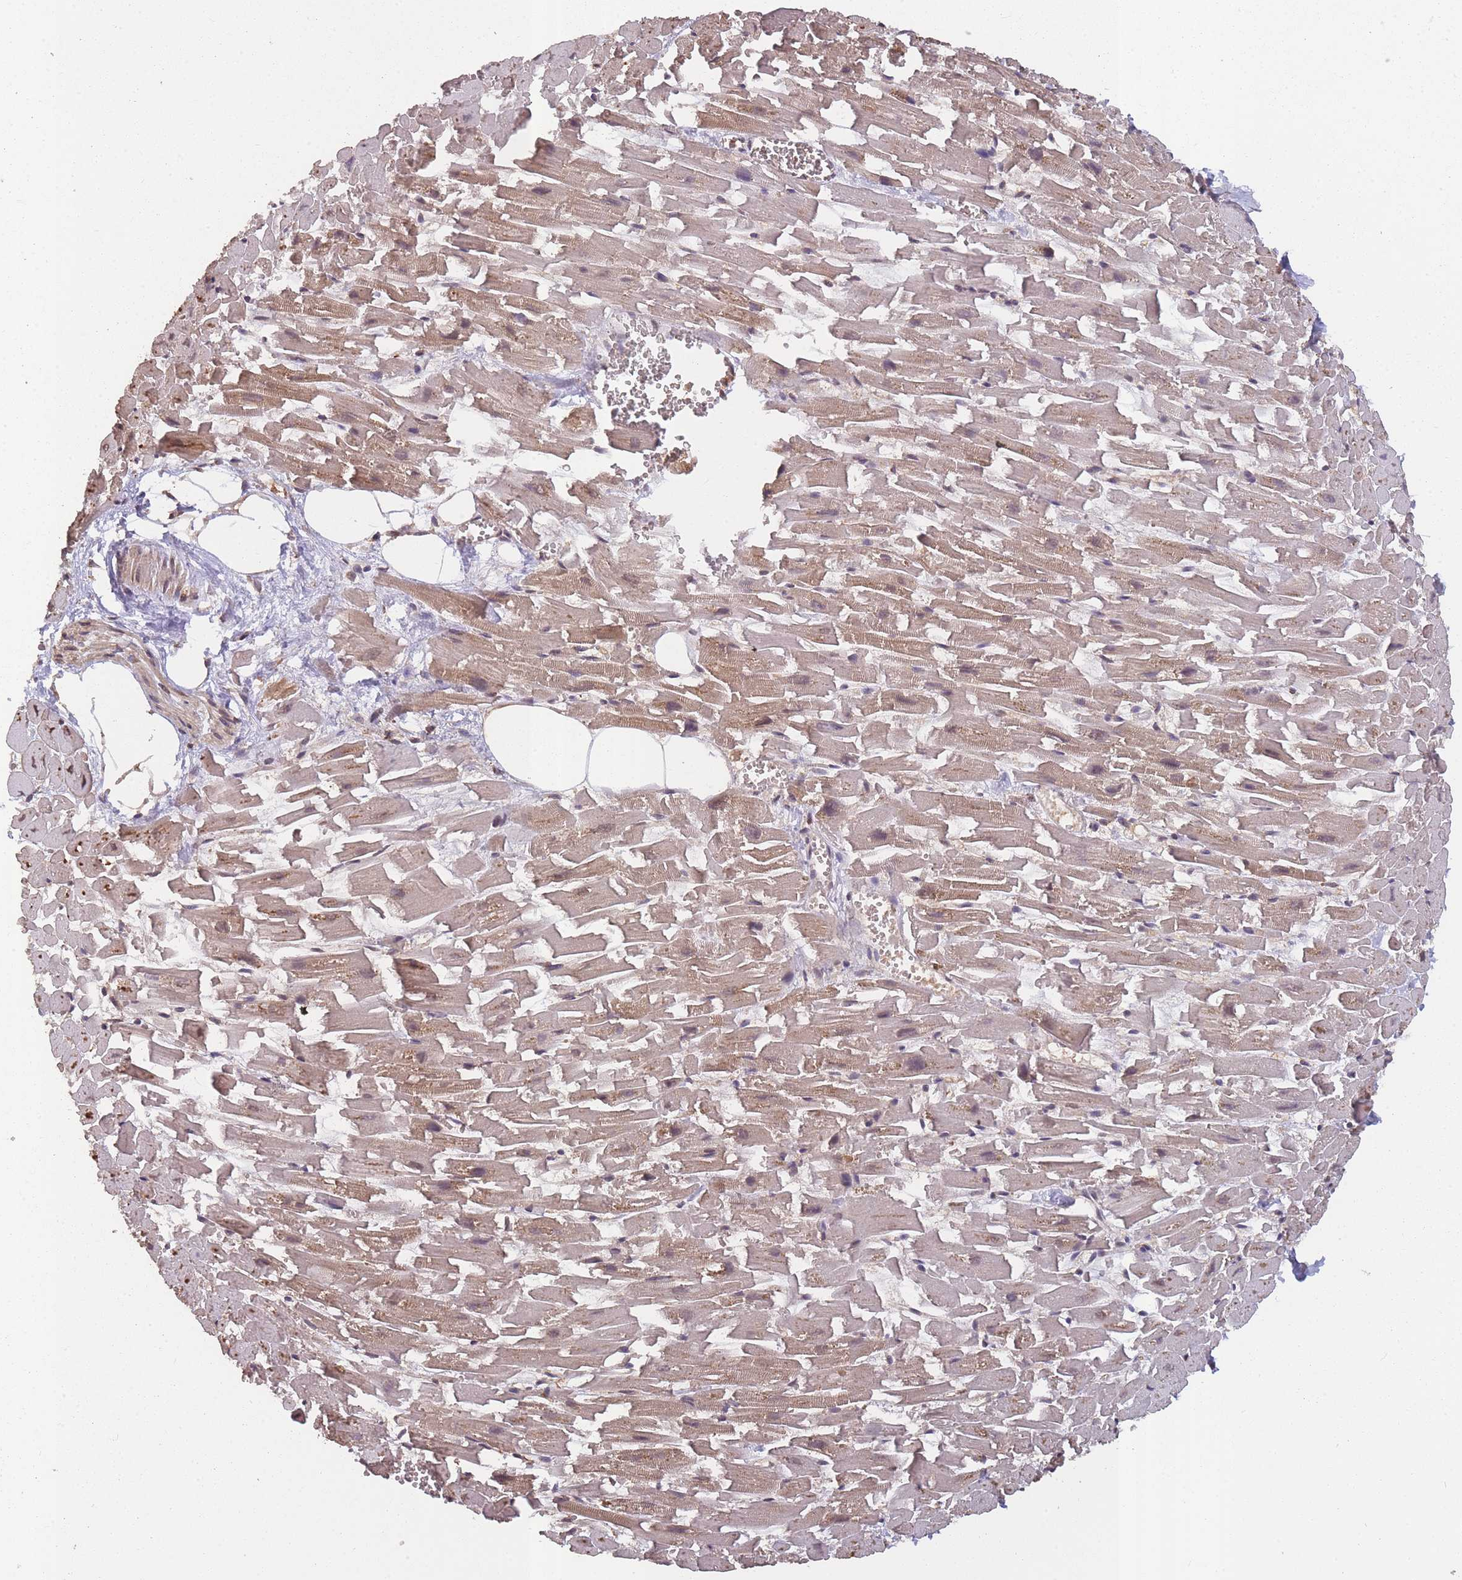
{"staining": {"intensity": "weak", "quantity": "25%-75%", "location": "cytoplasmic/membranous,nuclear"}, "tissue": "heart muscle", "cell_type": "Cardiomyocytes", "image_type": "normal", "snomed": [{"axis": "morphology", "description": "Normal tissue, NOS"}, {"axis": "topography", "description": "Heart"}], "caption": "Immunohistochemical staining of normal heart muscle shows 25%-75% levels of weak cytoplasmic/membranous,nuclear protein staining in about 25%-75% of cardiomyocytes. (DAB (3,3'-diaminobenzidine) = brown stain, brightfield microscopy at high magnification).", "gene": "PPP6R3", "patient": {"sex": "female", "age": 64}}